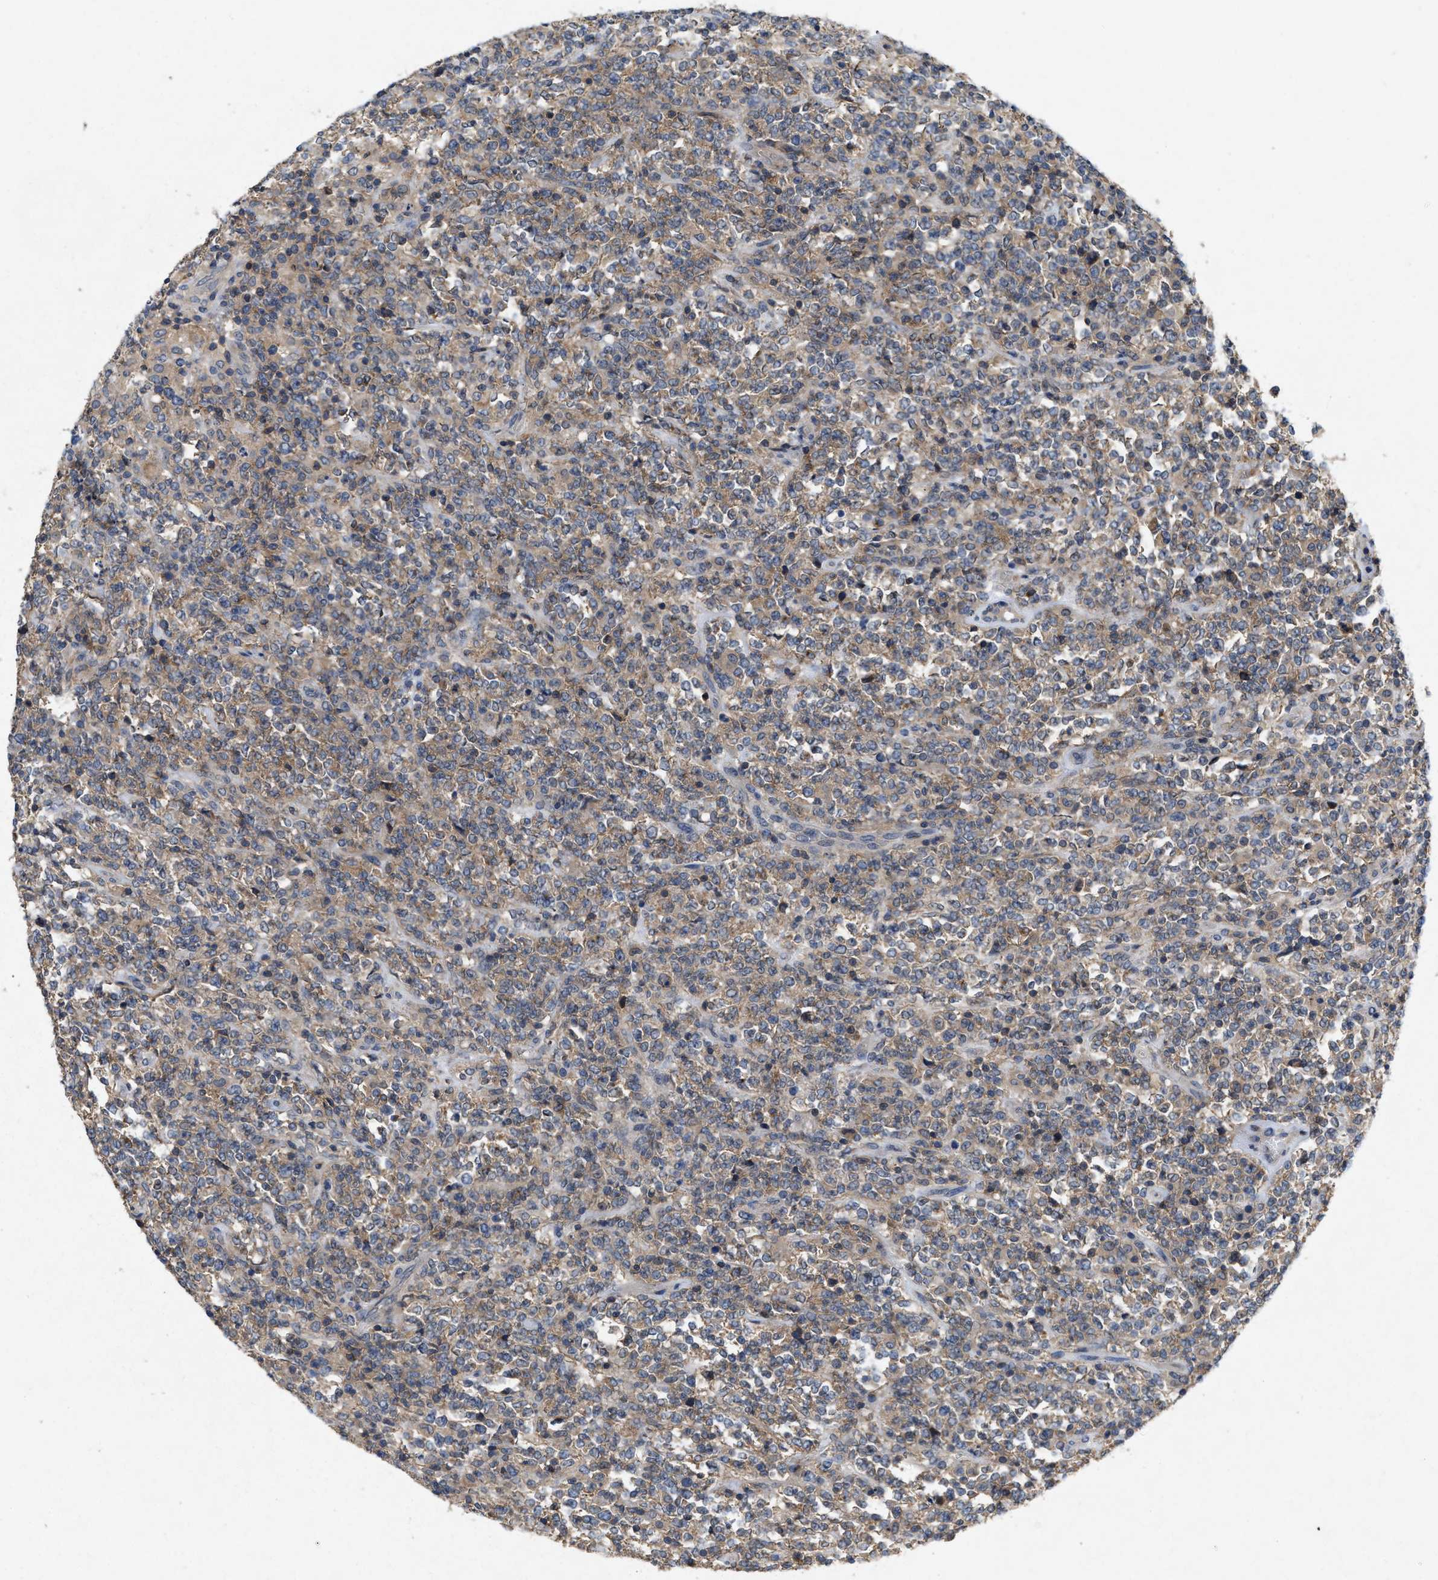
{"staining": {"intensity": "moderate", "quantity": ">75%", "location": "cytoplasmic/membranous"}, "tissue": "lymphoma", "cell_type": "Tumor cells", "image_type": "cancer", "snomed": [{"axis": "morphology", "description": "Malignant lymphoma, non-Hodgkin's type, High grade"}, {"axis": "topography", "description": "Soft tissue"}], "caption": "Tumor cells demonstrate medium levels of moderate cytoplasmic/membranous staining in approximately >75% of cells in human malignant lymphoma, non-Hodgkin's type (high-grade). (DAB IHC, brown staining for protein, blue staining for nuclei).", "gene": "LPAR2", "patient": {"sex": "male", "age": 18}}